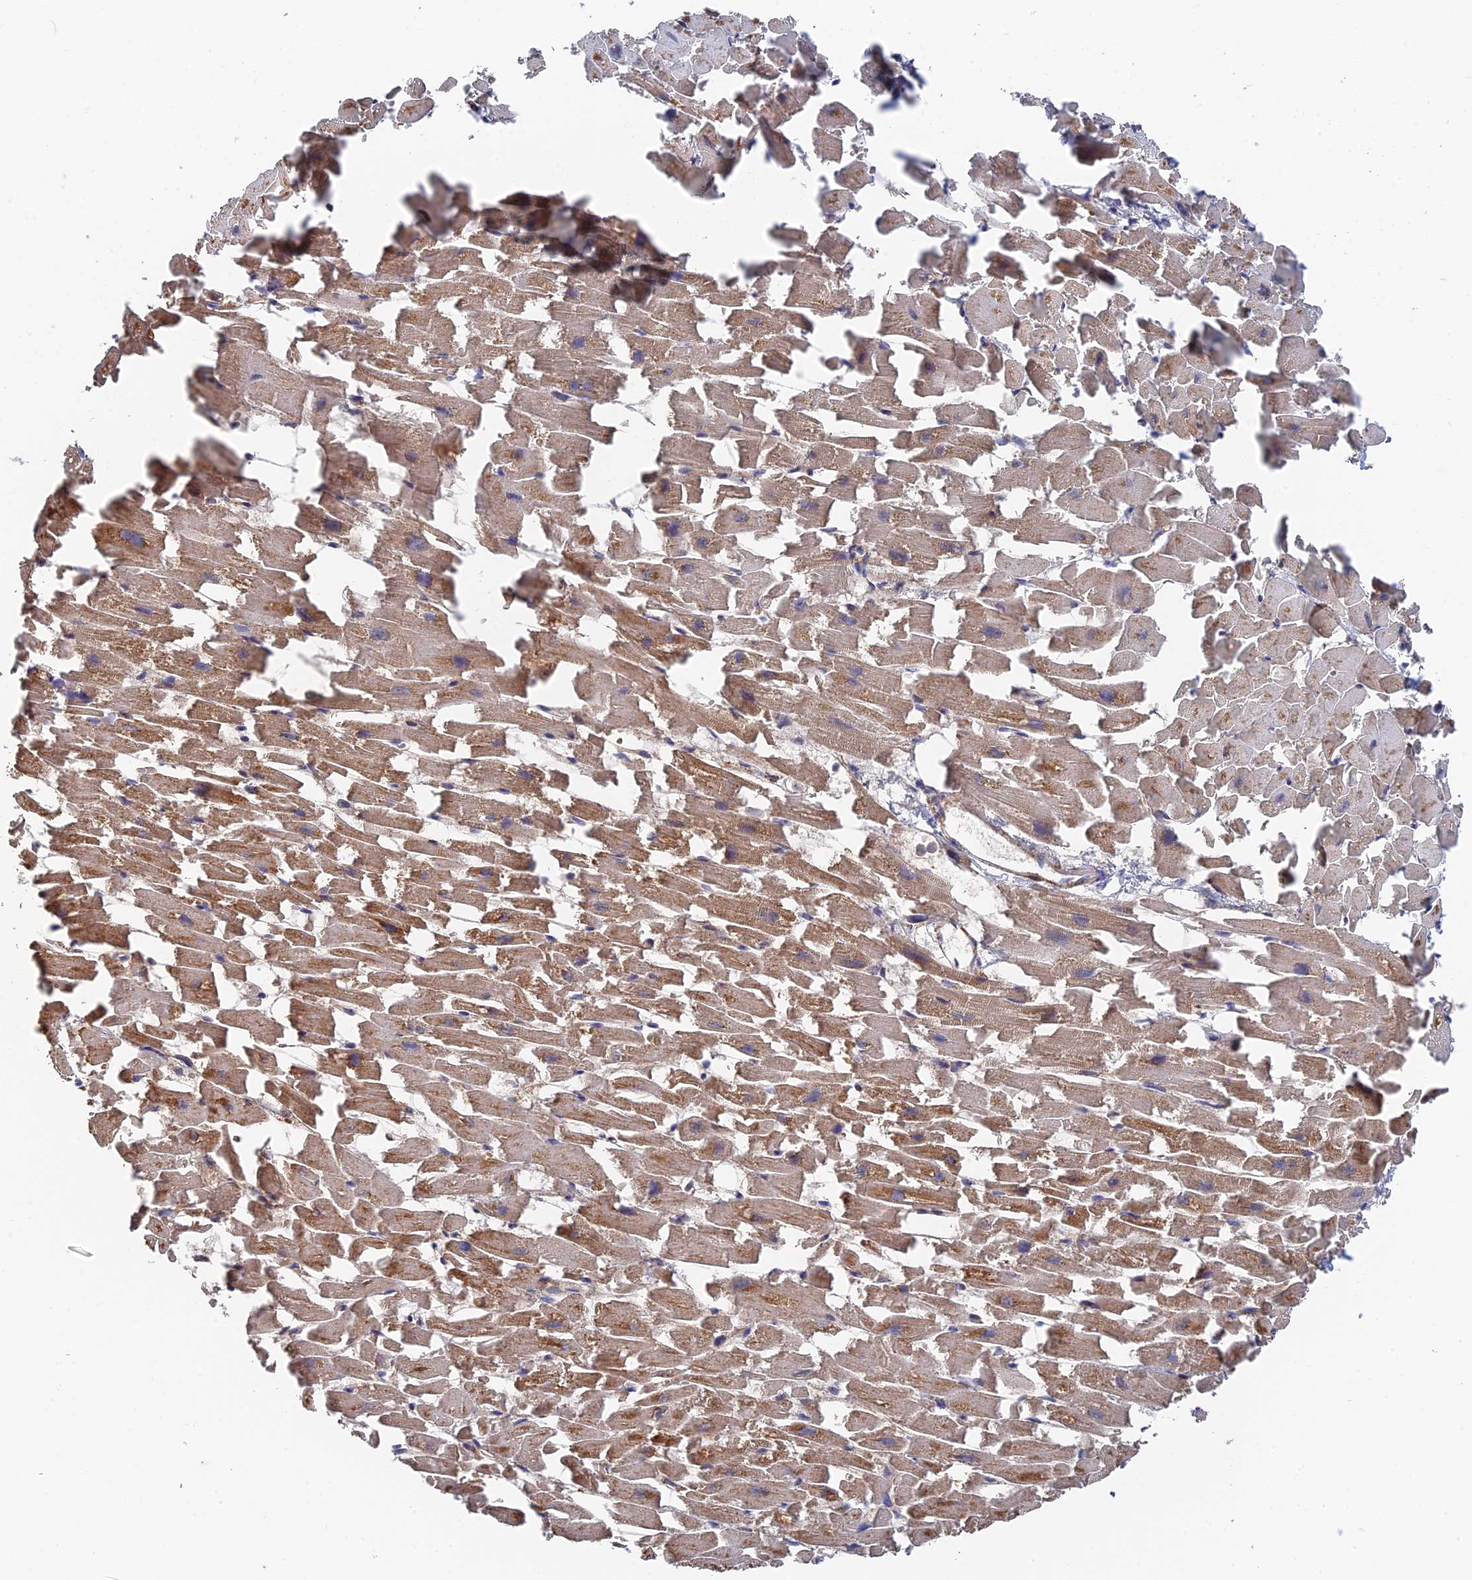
{"staining": {"intensity": "strong", "quantity": ">75%", "location": "cytoplasmic/membranous"}, "tissue": "heart muscle", "cell_type": "Cardiomyocytes", "image_type": "normal", "snomed": [{"axis": "morphology", "description": "Normal tissue, NOS"}, {"axis": "topography", "description": "Heart"}], "caption": "Strong cytoplasmic/membranous positivity is identified in about >75% of cardiomyocytes in benign heart muscle. (DAB IHC with brightfield microscopy, high magnification).", "gene": "HAUS8", "patient": {"sex": "female", "age": 64}}